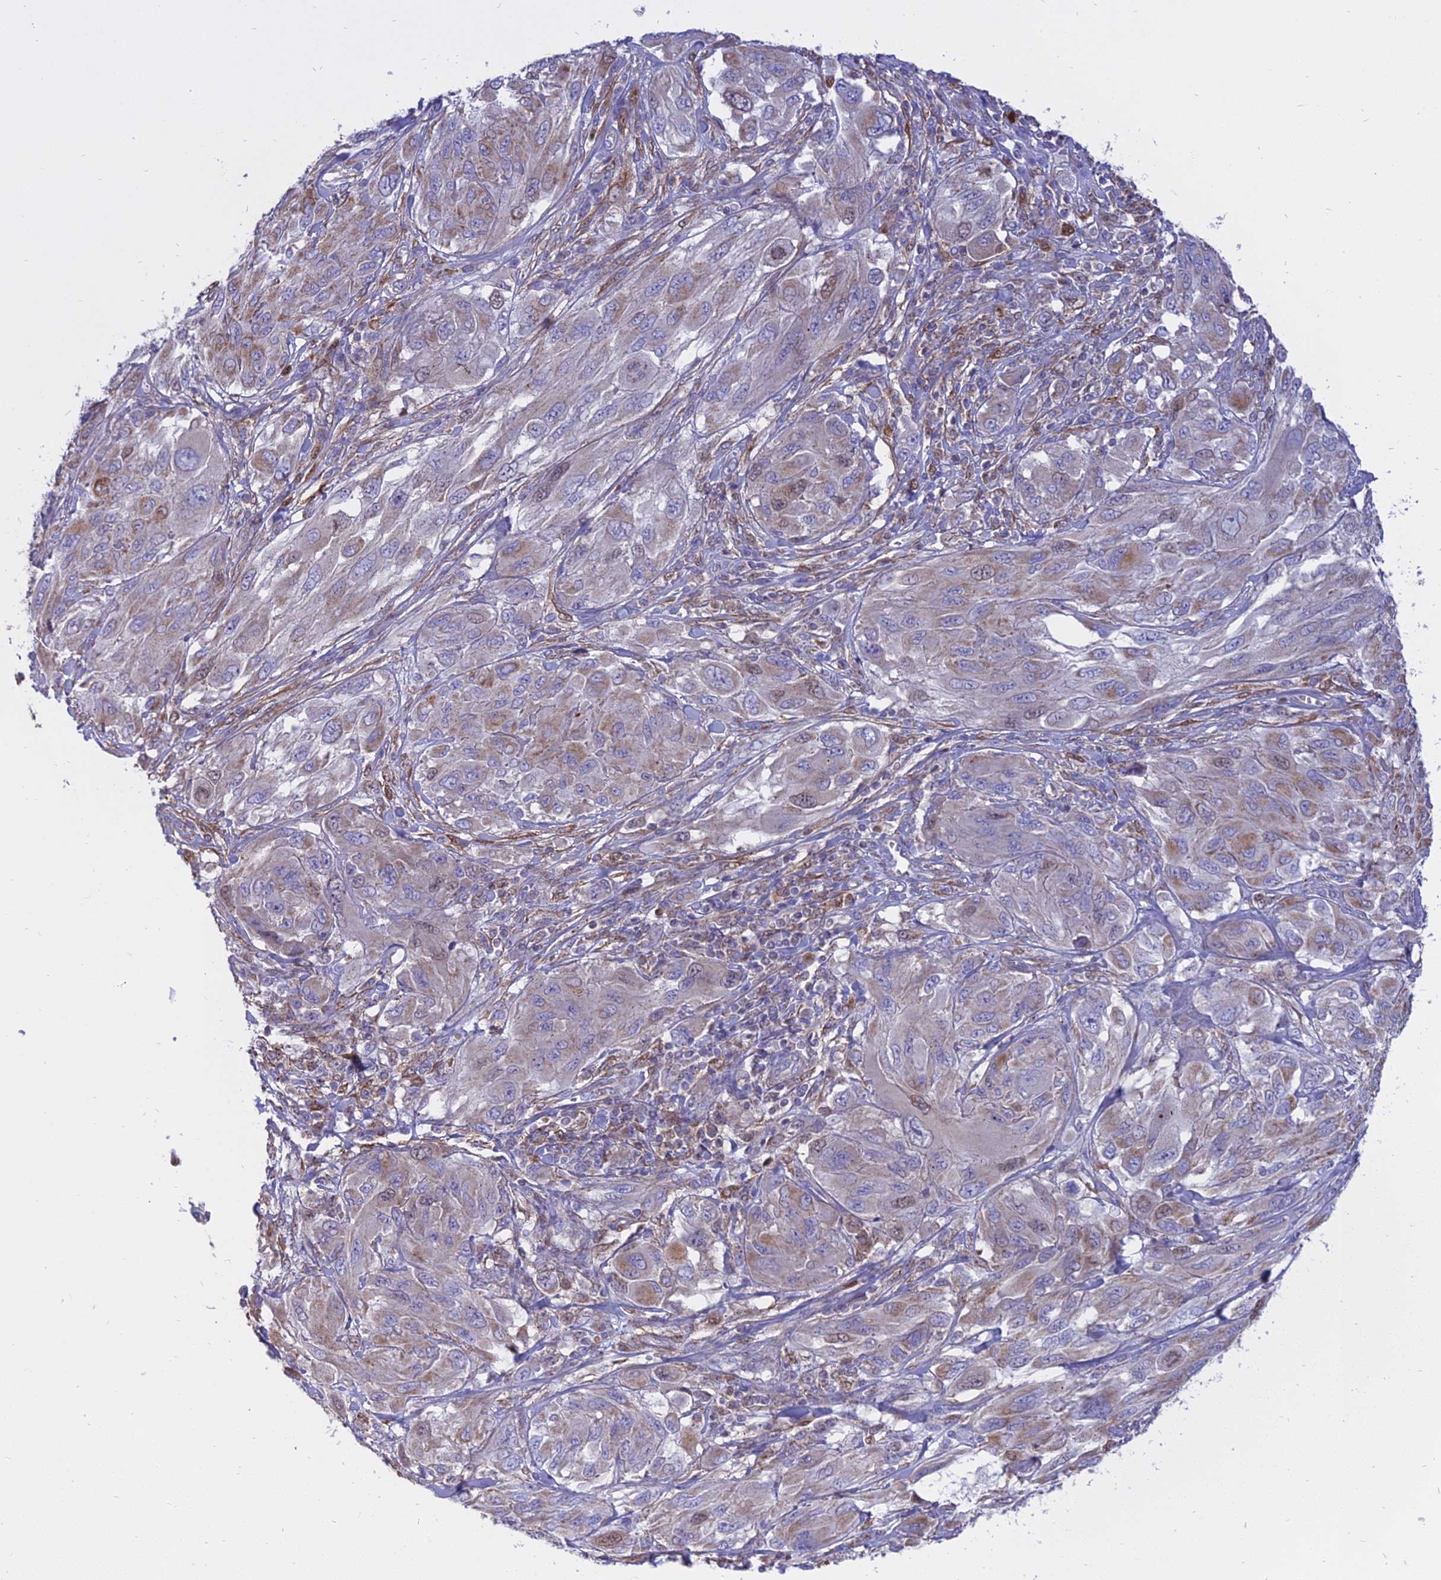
{"staining": {"intensity": "weak", "quantity": "<25%", "location": "cytoplasmic/membranous"}, "tissue": "melanoma", "cell_type": "Tumor cells", "image_type": "cancer", "snomed": [{"axis": "morphology", "description": "Malignant melanoma, NOS"}, {"axis": "topography", "description": "Skin"}], "caption": "This is an IHC photomicrograph of malignant melanoma. There is no positivity in tumor cells.", "gene": "CENPV", "patient": {"sex": "female", "age": 91}}